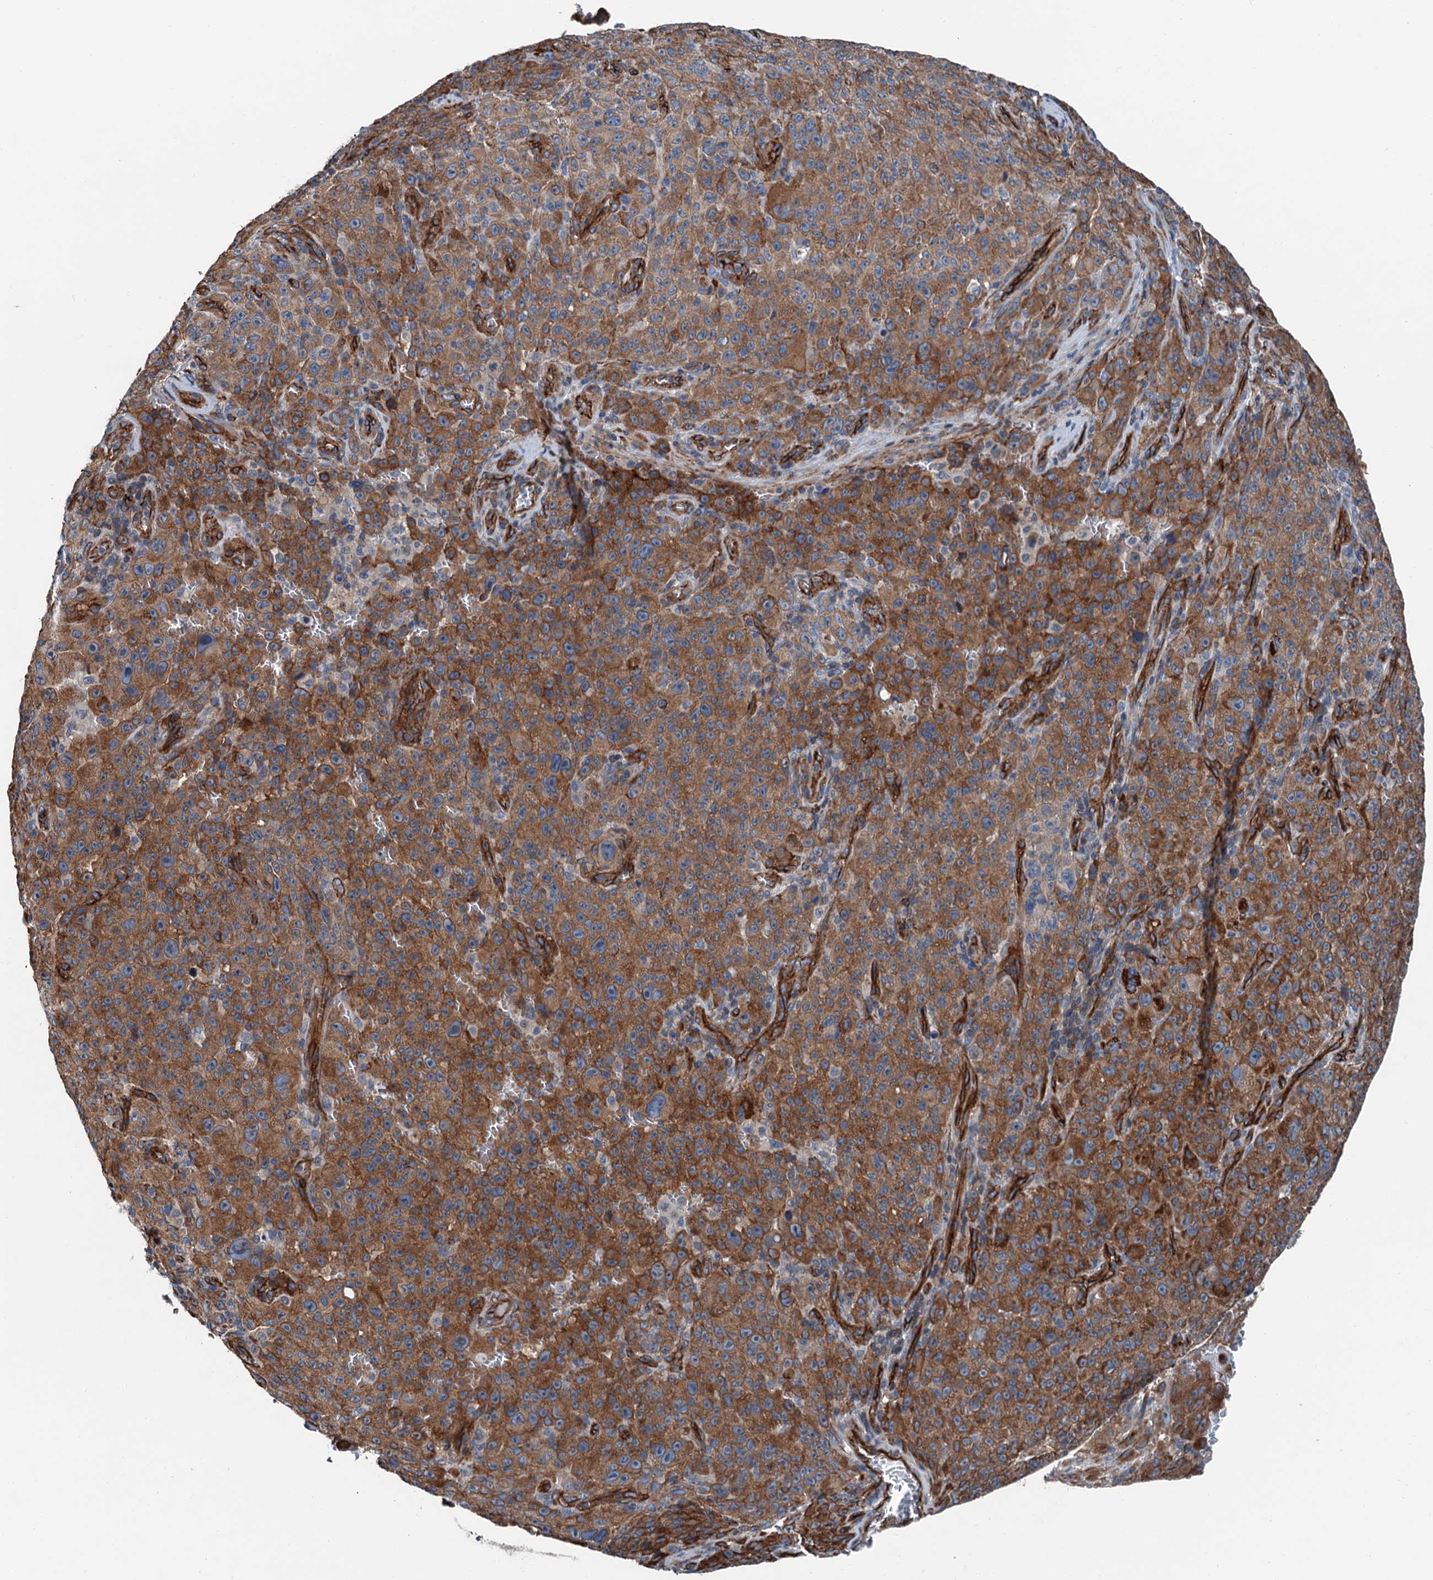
{"staining": {"intensity": "strong", "quantity": ">75%", "location": "cytoplasmic/membranous"}, "tissue": "melanoma", "cell_type": "Tumor cells", "image_type": "cancer", "snomed": [{"axis": "morphology", "description": "Malignant melanoma, NOS"}, {"axis": "topography", "description": "Skin"}], "caption": "Tumor cells reveal high levels of strong cytoplasmic/membranous expression in approximately >75% of cells in human malignant melanoma.", "gene": "NMRAL1", "patient": {"sex": "female", "age": 82}}